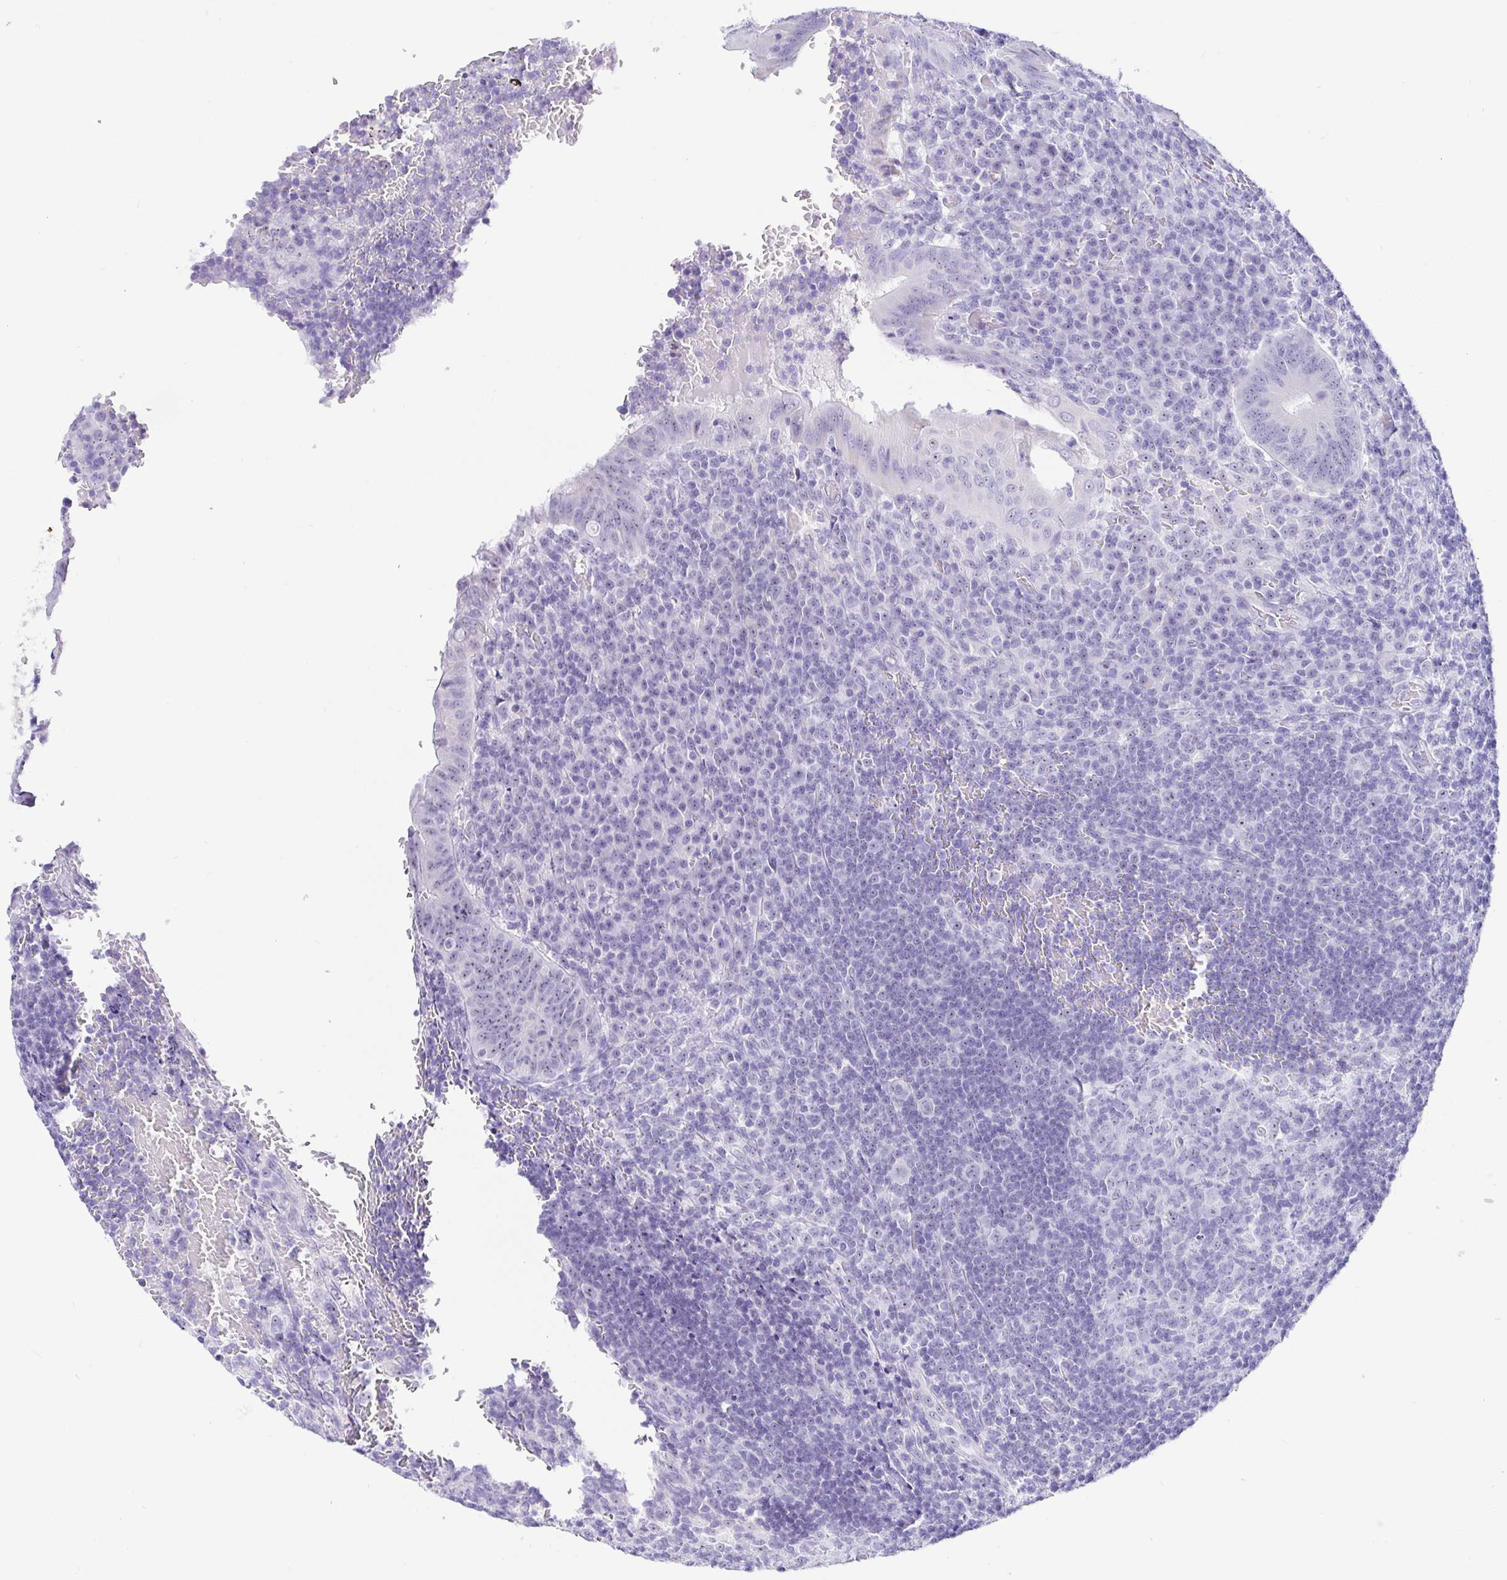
{"staining": {"intensity": "weak", "quantity": "25%-75%", "location": "nuclear"}, "tissue": "appendix", "cell_type": "Glandular cells", "image_type": "normal", "snomed": [{"axis": "morphology", "description": "Normal tissue, NOS"}, {"axis": "topography", "description": "Appendix"}], "caption": "Appendix stained with DAB (3,3'-diaminobenzidine) immunohistochemistry (IHC) shows low levels of weak nuclear expression in approximately 25%-75% of glandular cells. Using DAB (brown) and hematoxylin (blue) stains, captured at high magnification using brightfield microscopy.", "gene": "PRAMEF18", "patient": {"sex": "male", "age": 18}}